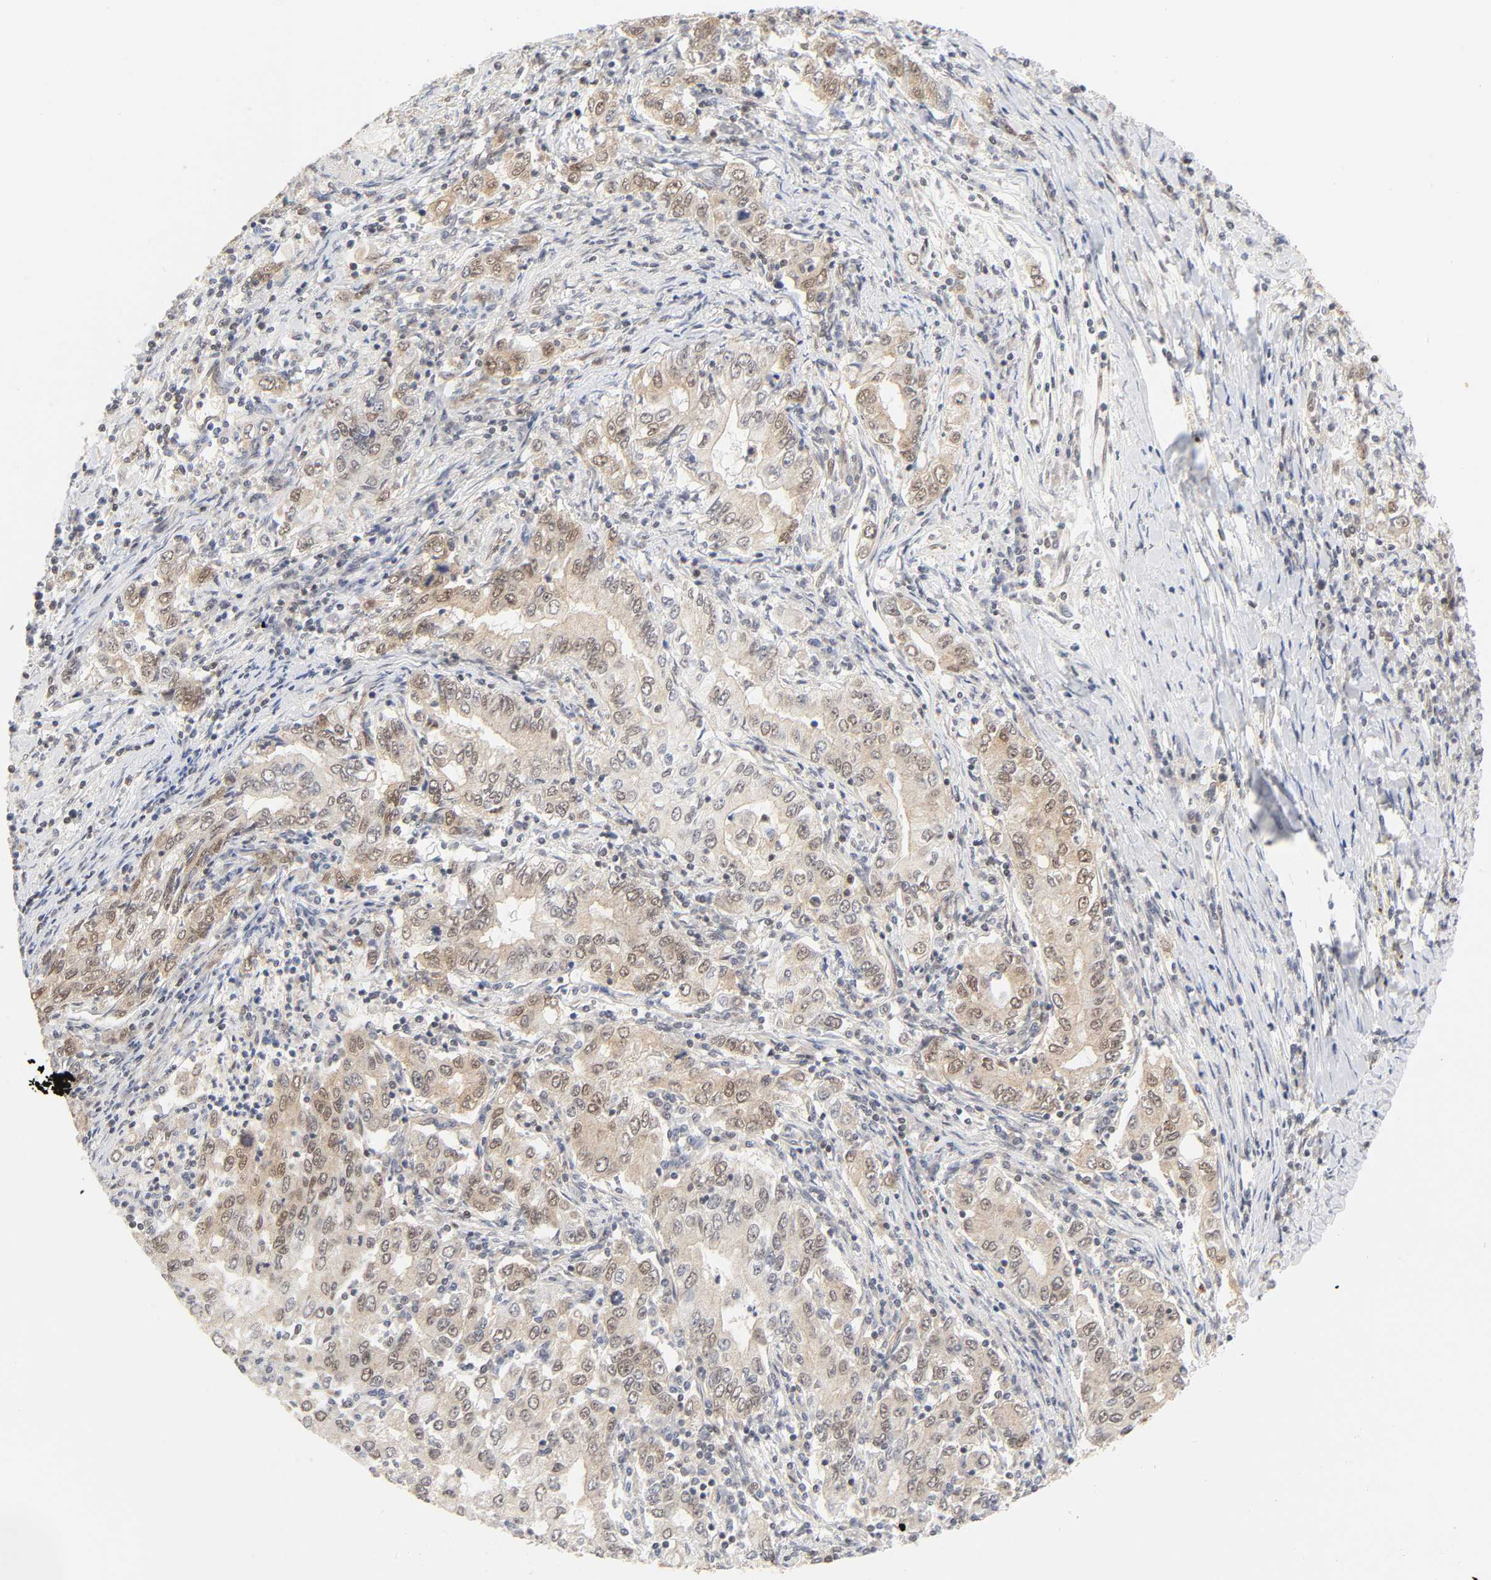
{"staining": {"intensity": "weak", "quantity": "25%-75%", "location": "cytoplasmic/membranous,nuclear"}, "tissue": "stomach cancer", "cell_type": "Tumor cells", "image_type": "cancer", "snomed": [{"axis": "morphology", "description": "Adenocarcinoma, NOS"}, {"axis": "topography", "description": "Stomach, lower"}], "caption": "DAB immunohistochemical staining of human stomach adenocarcinoma exhibits weak cytoplasmic/membranous and nuclear protein positivity in approximately 25%-75% of tumor cells. The staining is performed using DAB (3,3'-diaminobenzidine) brown chromogen to label protein expression. The nuclei are counter-stained blue using hematoxylin.", "gene": "CDC37", "patient": {"sex": "female", "age": 72}}